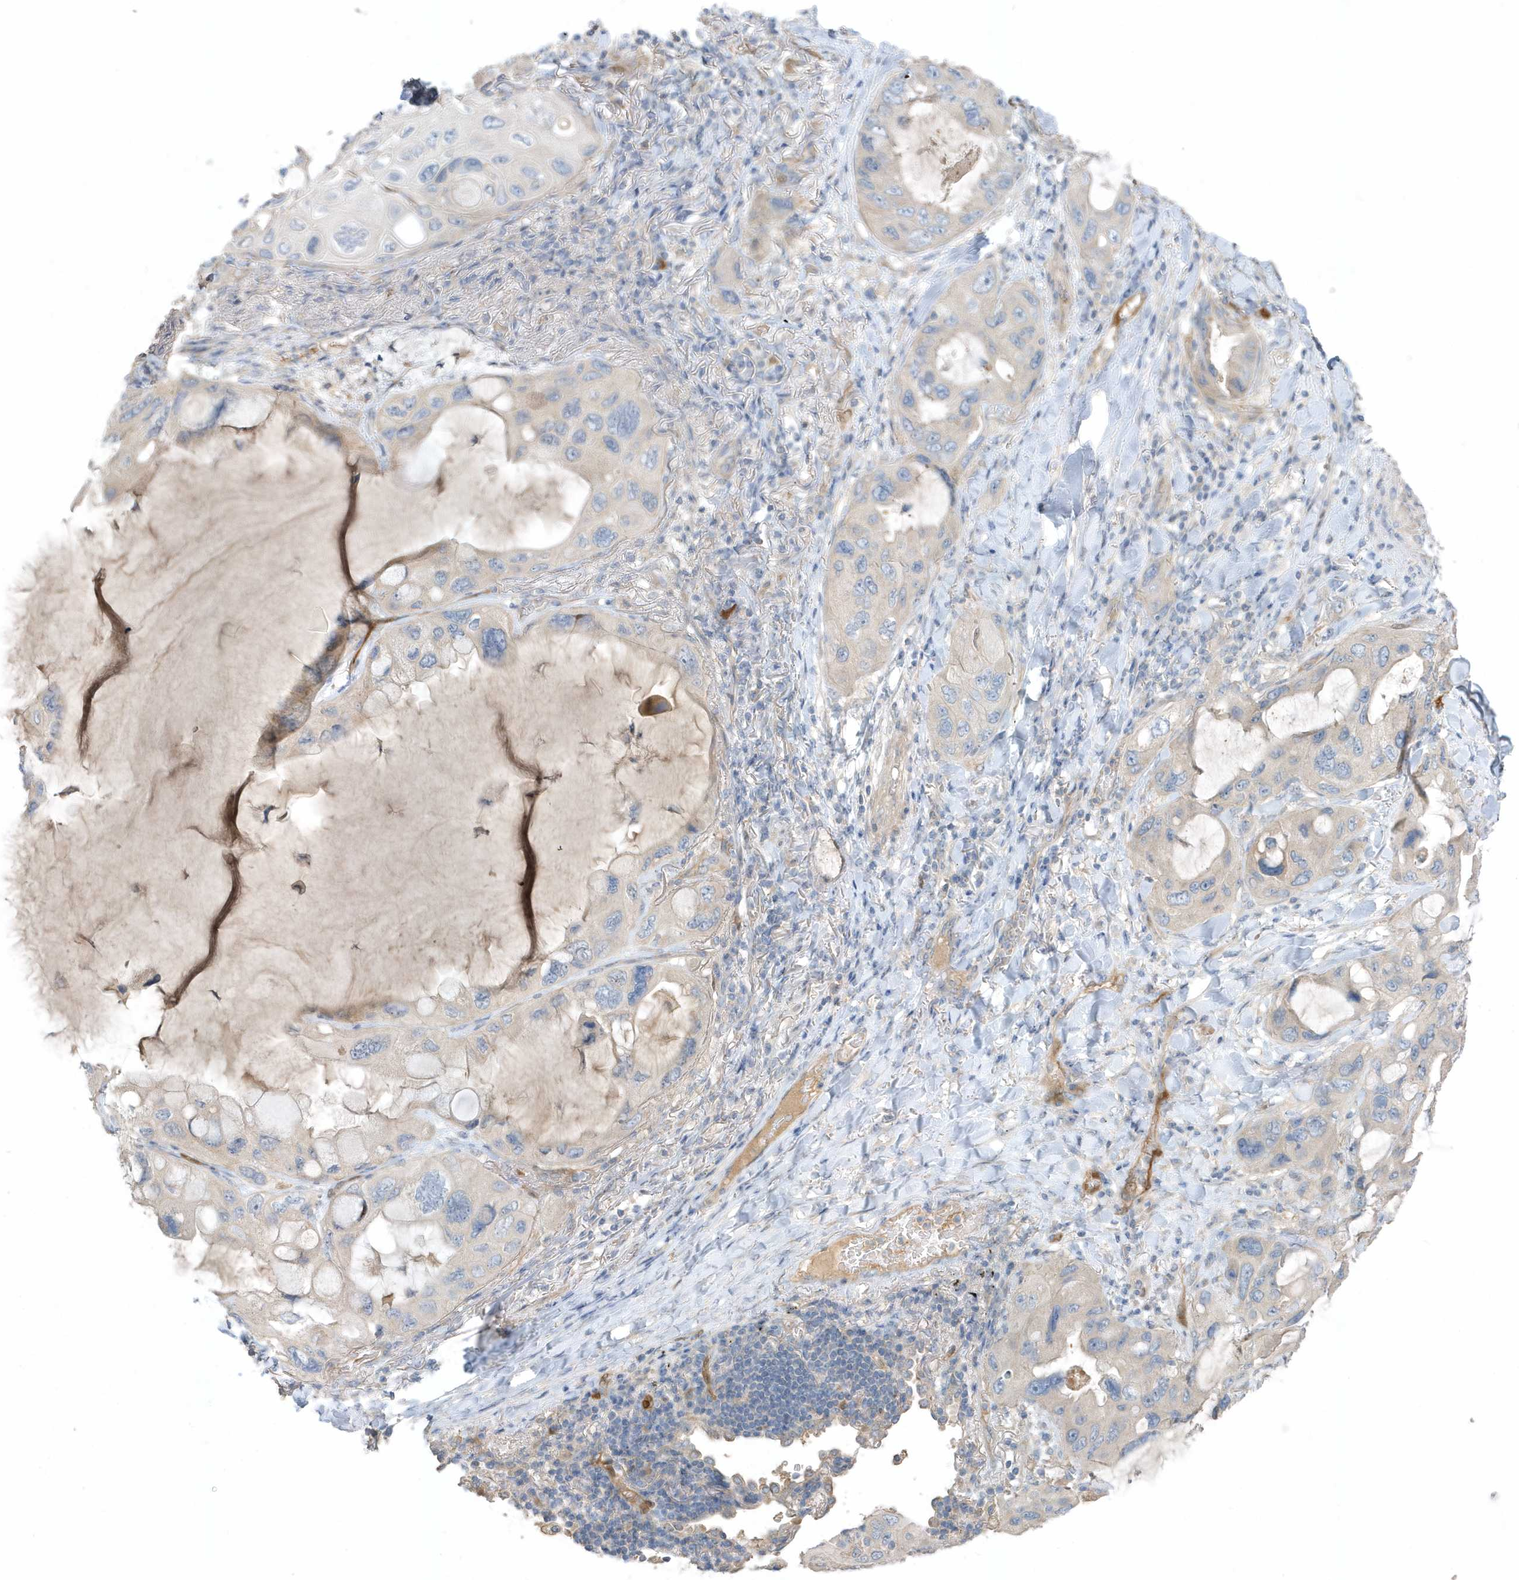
{"staining": {"intensity": "negative", "quantity": "none", "location": "none"}, "tissue": "lung cancer", "cell_type": "Tumor cells", "image_type": "cancer", "snomed": [{"axis": "morphology", "description": "Squamous cell carcinoma, NOS"}, {"axis": "topography", "description": "Lung"}], "caption": "High magnification brightfield microscopy of squamous cell carcinoma (lung) stained with DAB (brown) and counterstained with hematoxylin (blue): tumor cells show no significant positivity.", "gene": "USP53", "patient": {"sex": "female", "age": 73}}